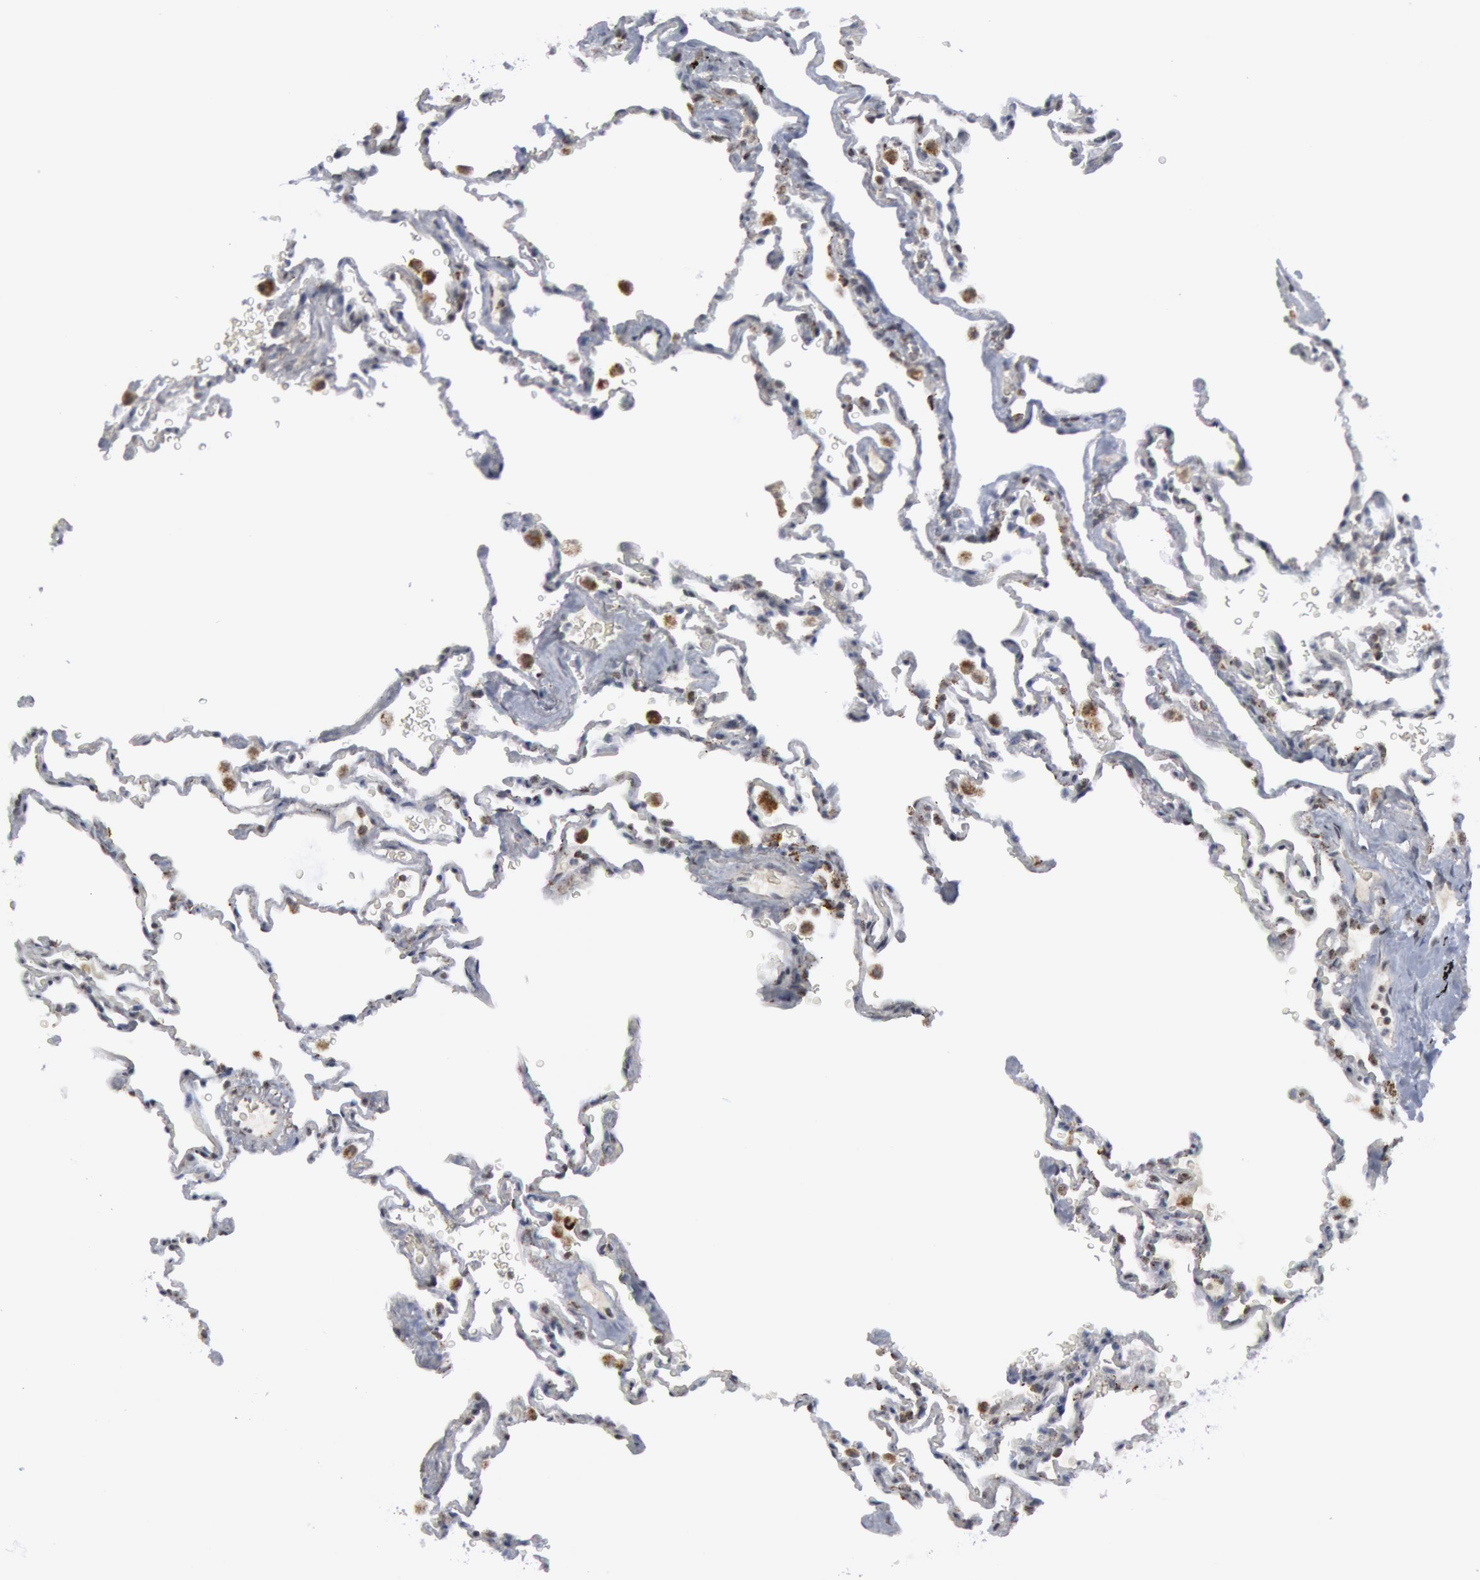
{"staining": {"intensity": "moderate", "quantity": "<25%", "location": "cytoplasmic/membranous"}, "tissue": "lung", "cell_type": "Alveolar cells", "image_type": "normal", "snomed": [{"axis": "morphology", "description": "Normal tissue, NOS"}, {"axis": "topography", "description": "Lung"}], "caption": "Protein analysis of normal lung exhibits moderate cytoplasmic/membranous positivity in about <25% of alveolar cells.", "gene": "CASP9", "patient": {"sex": "male", "age": 59}}